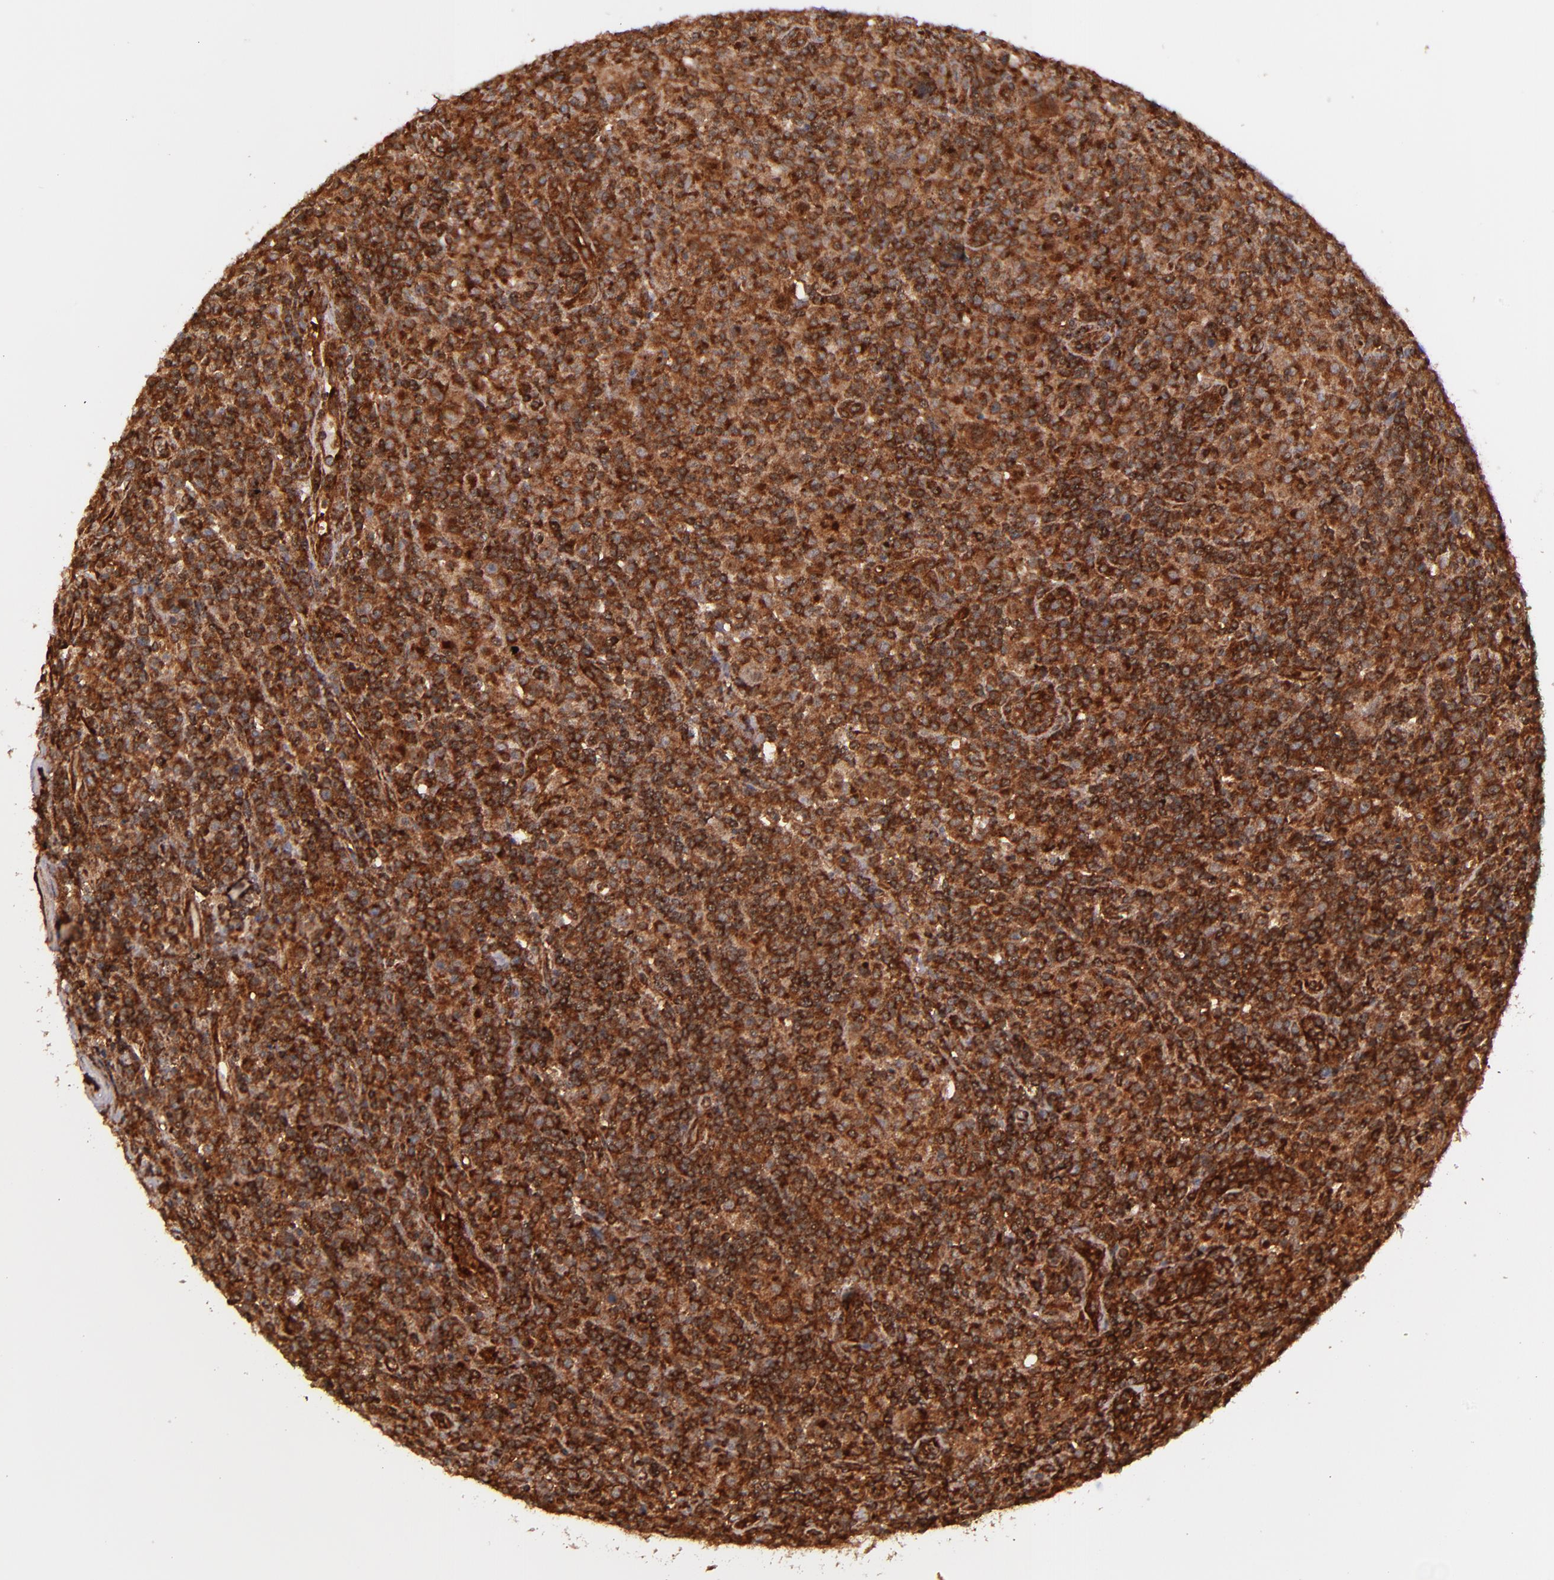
{"staining": {"intensity": "strong", "quantity": ">75%", "location": "cytoplasmic/membranous"}, "tissue": "lymphoma", "cell_type": "Tumor cells", "image_type": "cancer", "snomed": [{"axis": "morphology", "description": "Hodgkin's disease, NOS"}, {"axis": "topography", "description": "Lymph node"}], "caption": "IHC (DAB) staining of human lymphoma reveals strong cytoplasmic/membranous protein expression in approximately >75% of tumor cells.", "gene": "STX8", "patient": {"sex": "male", "age": 65}}